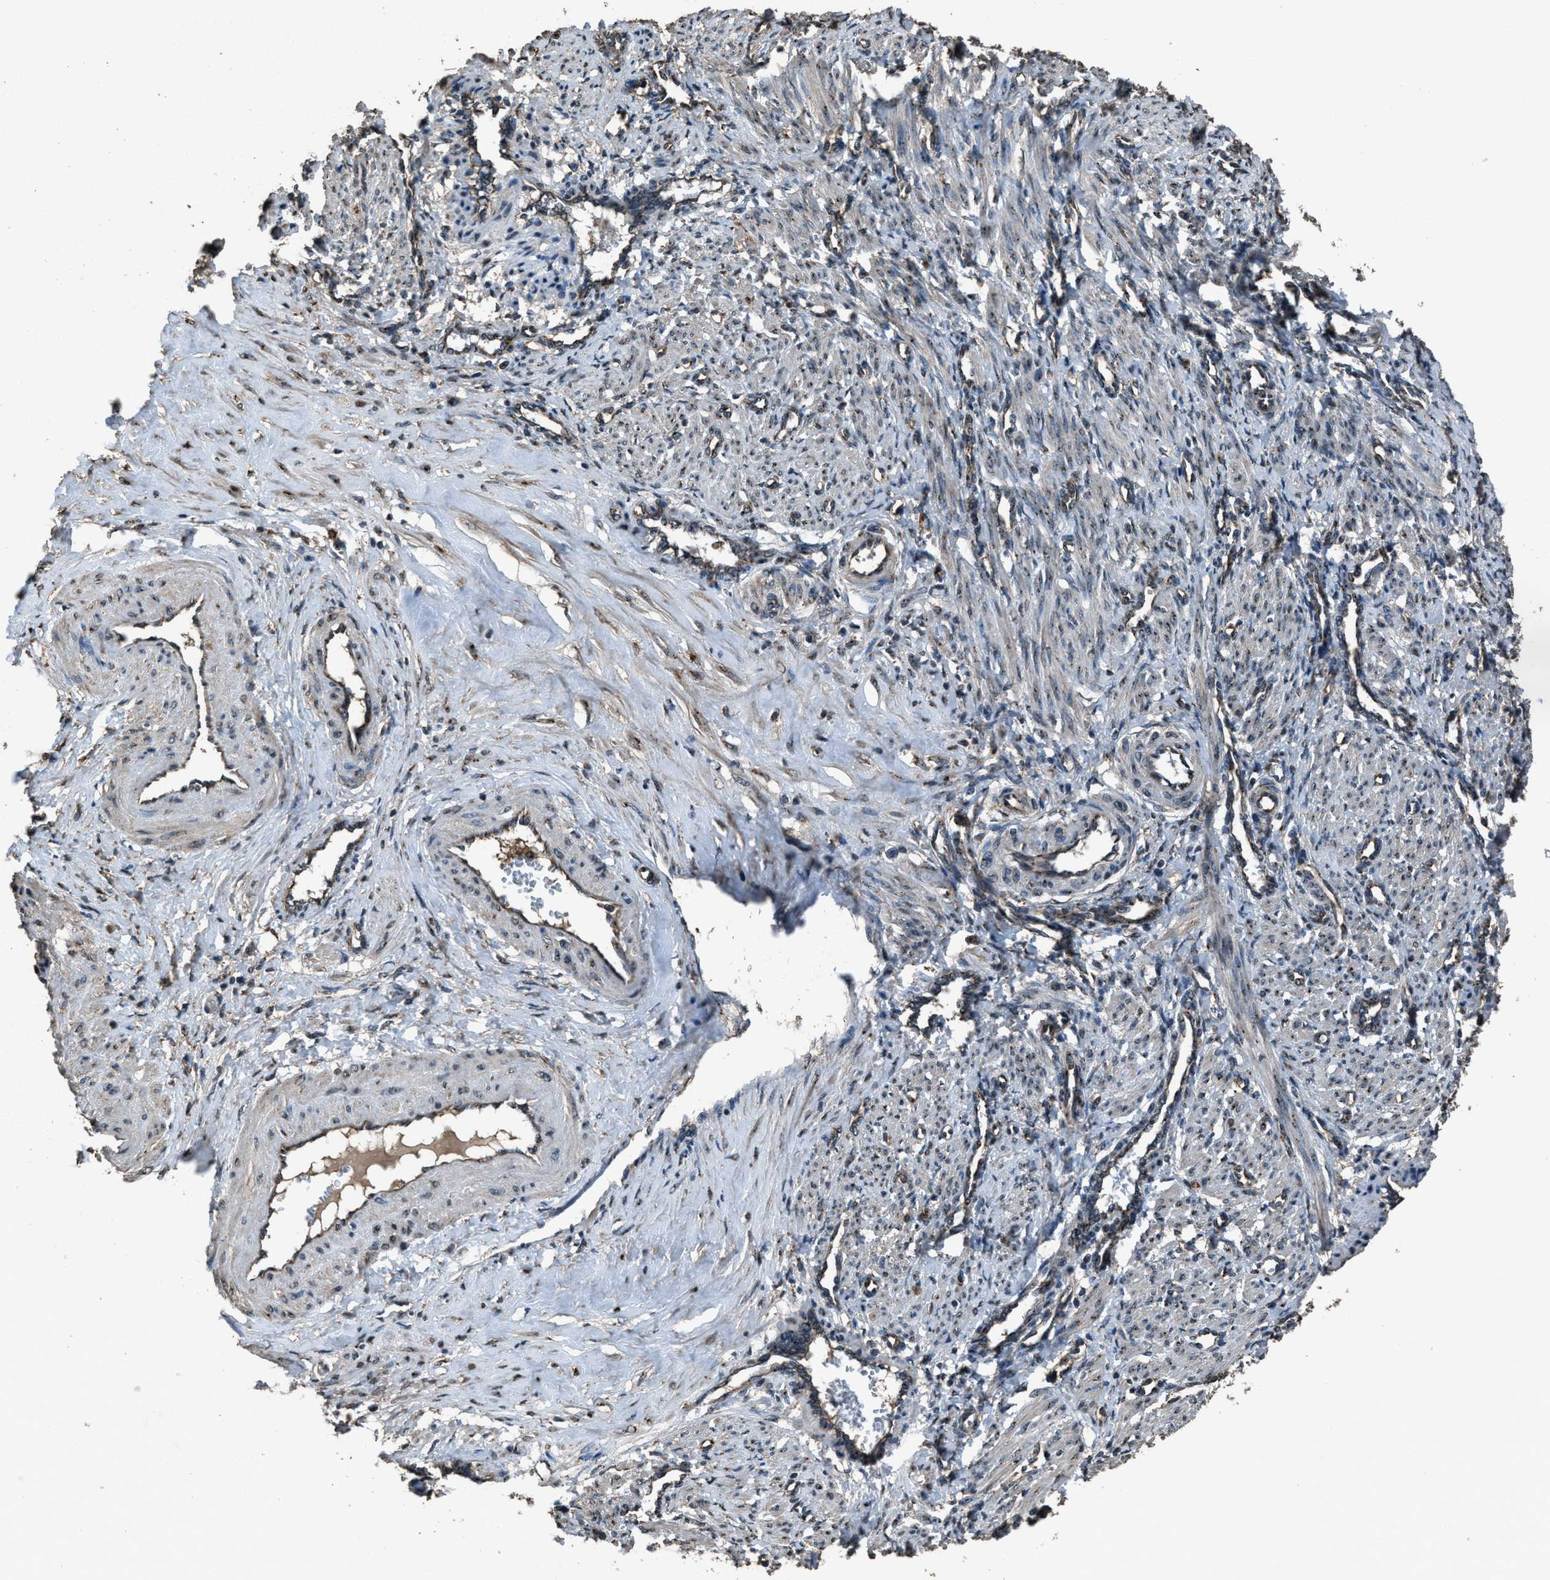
{"staining": {"intensity": "weak", "quantity": "25%-75%", "location": "cytoplasmic/membranous"}, "tissue": "smooth muscle", "cell_type": "Smooth muscle cells", "image_type": "normal", "snomed": [{"axis": "morphology", "description": "Normal tissue, NOS"}, {"axis": "topography", "description": "Endometrium"}], "caption": "Immunohistochemical staining of benign human smooth muscle shows low levels of weak cytoplasmic/membranous positivity in approximately 25%-75% of smooth muscle cells. (Stains: DAB in brown, nuclei in blue, Microscopy: brightfield microscopy at high magnification).", "gene": "SLC38A10", "patient": {"sex": "female", "age": 33}}